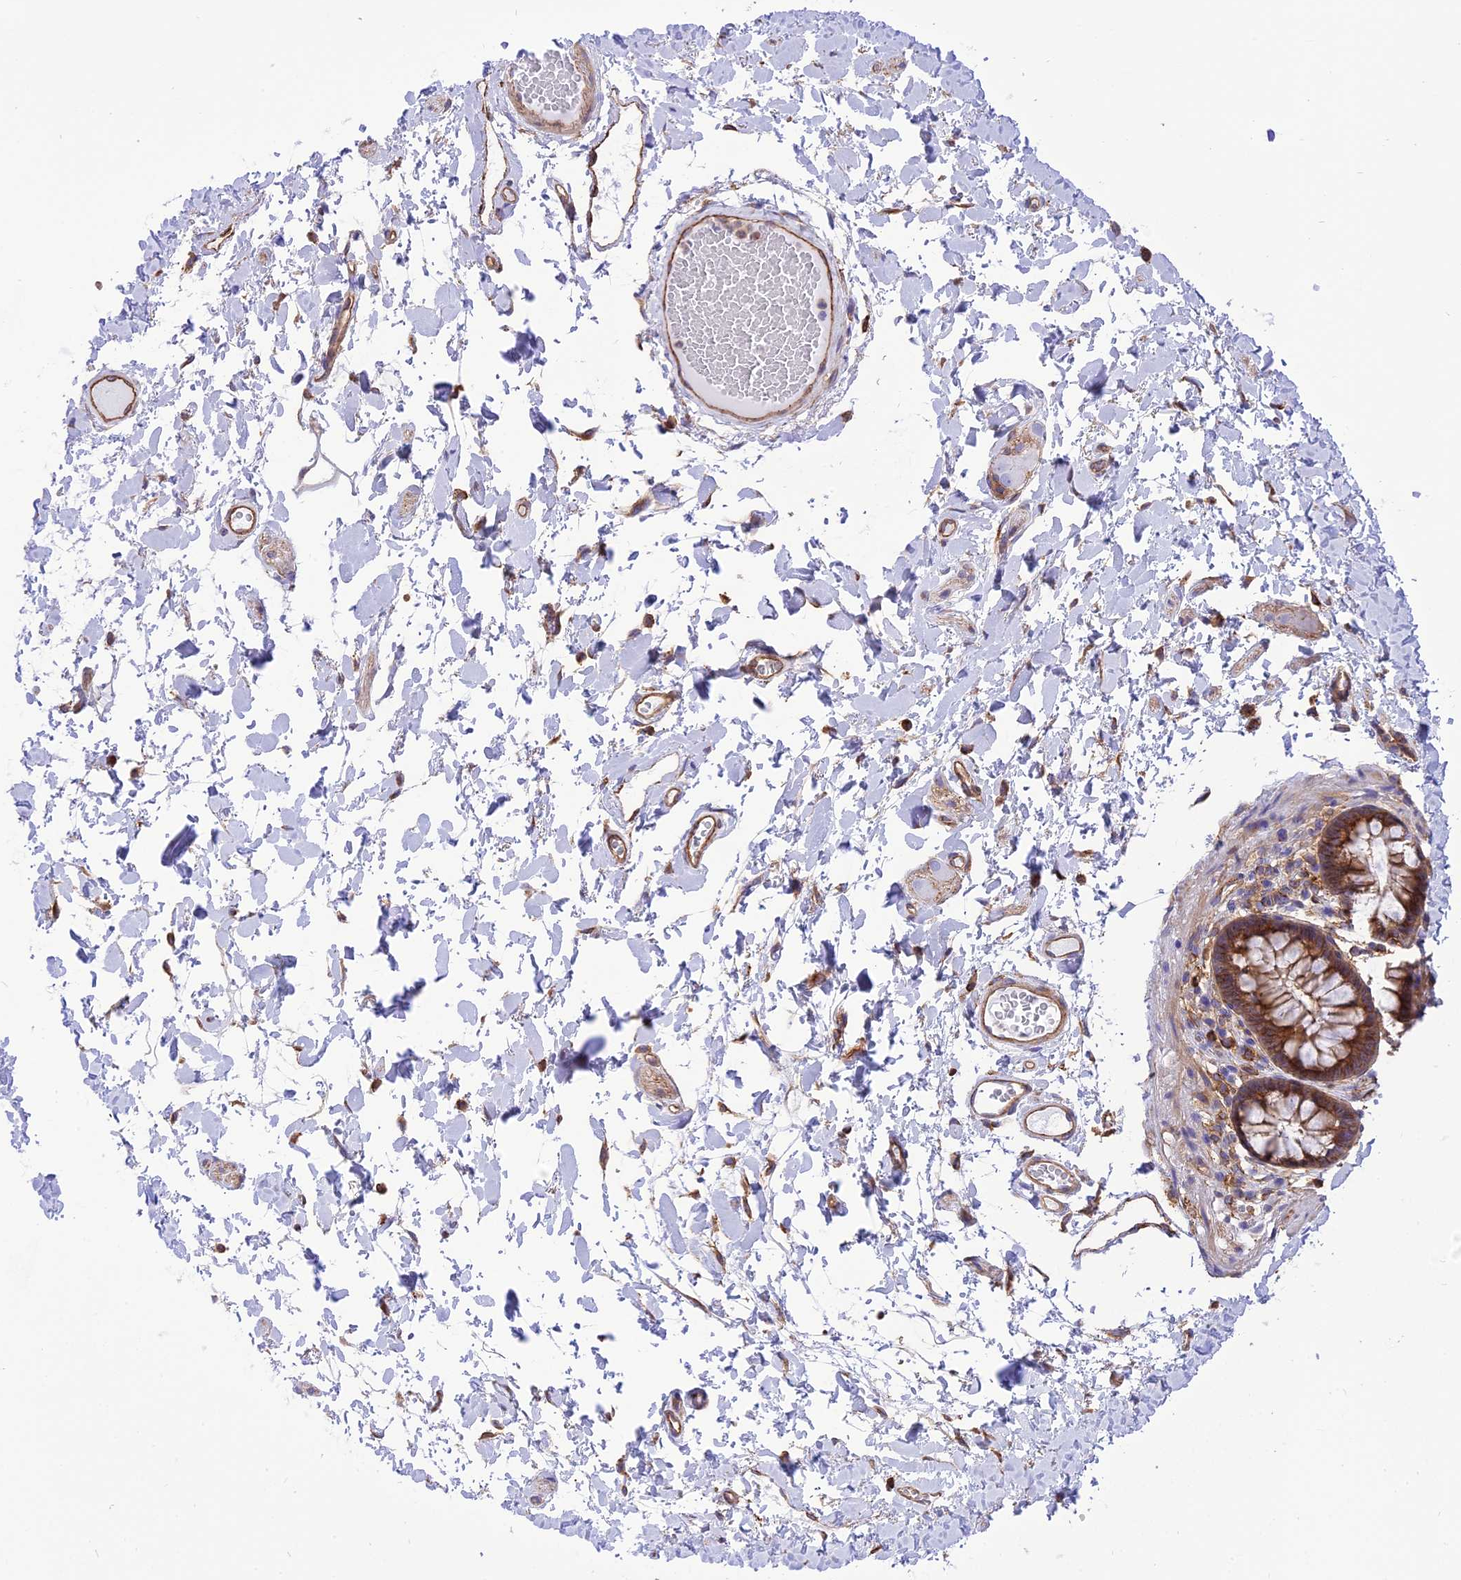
{"staining": {"intensity": "moderate", "quantity": ">75%", "location": "cytoplasmic/membranous"}, "tissue": "colon", "cell_type": "Endothelial cells", "image_type": "normal", "snomed": [{"axis": "morphology", "description": "Normal tissue, NOS"}, {"axis": "topography", "description": "Colon"}], "caption": "Endothelial cells display medium levels of moderate cytoplasmic/membranous positivity in about >75% of cells in unremarkable human colon. The protein is shown in brown color, while the nuclei are stained blue.", "gene": "SEPTIN9", "patient": {"sex": "male", "age": 84}}